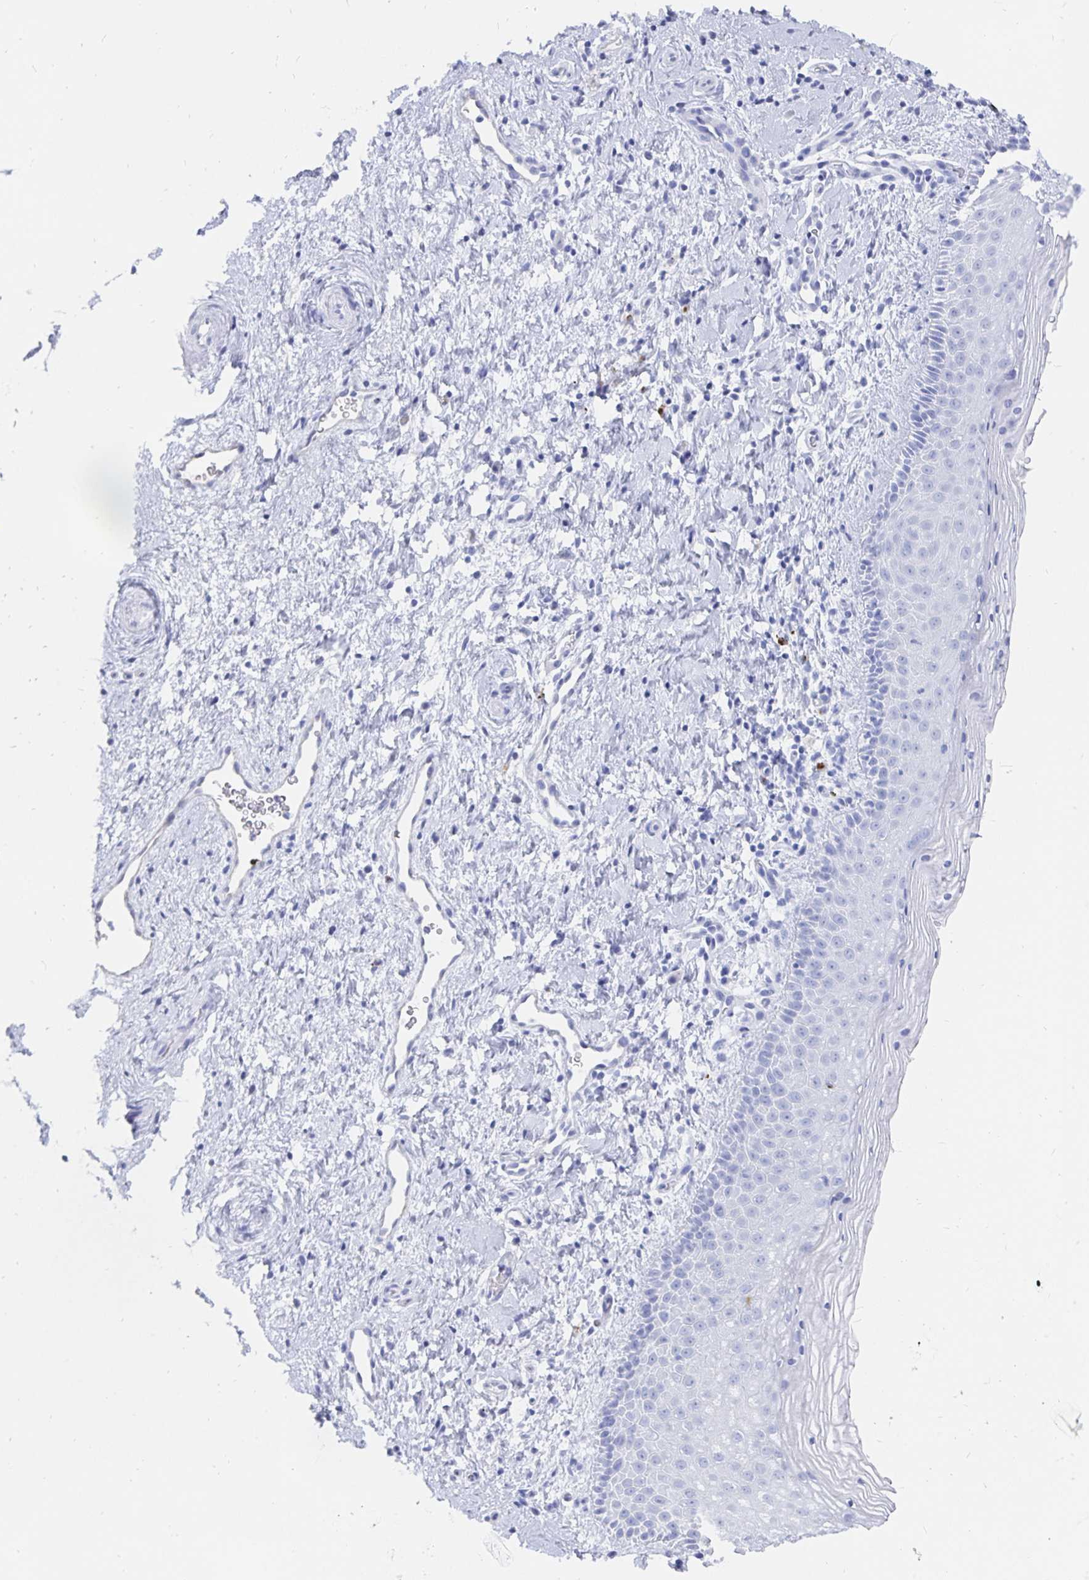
{"staining": {"intensity": "negative", "quantity": "none", "location": "none"}, "tissue": "vagina", "cell_type": "Squamous epithelial cells", "image_type": "normal", "snomed": [{"axis": "morphology", "description": "Normal tissue, NOS"}, {"axis": "topography", "description": "Vagina"}], "caption": "Micrograph shows no significant protein positivity in squamous epithelial cells of normal vagina.", "gene": "INSL5", "patient": {"sex": "female", "age": 51}}